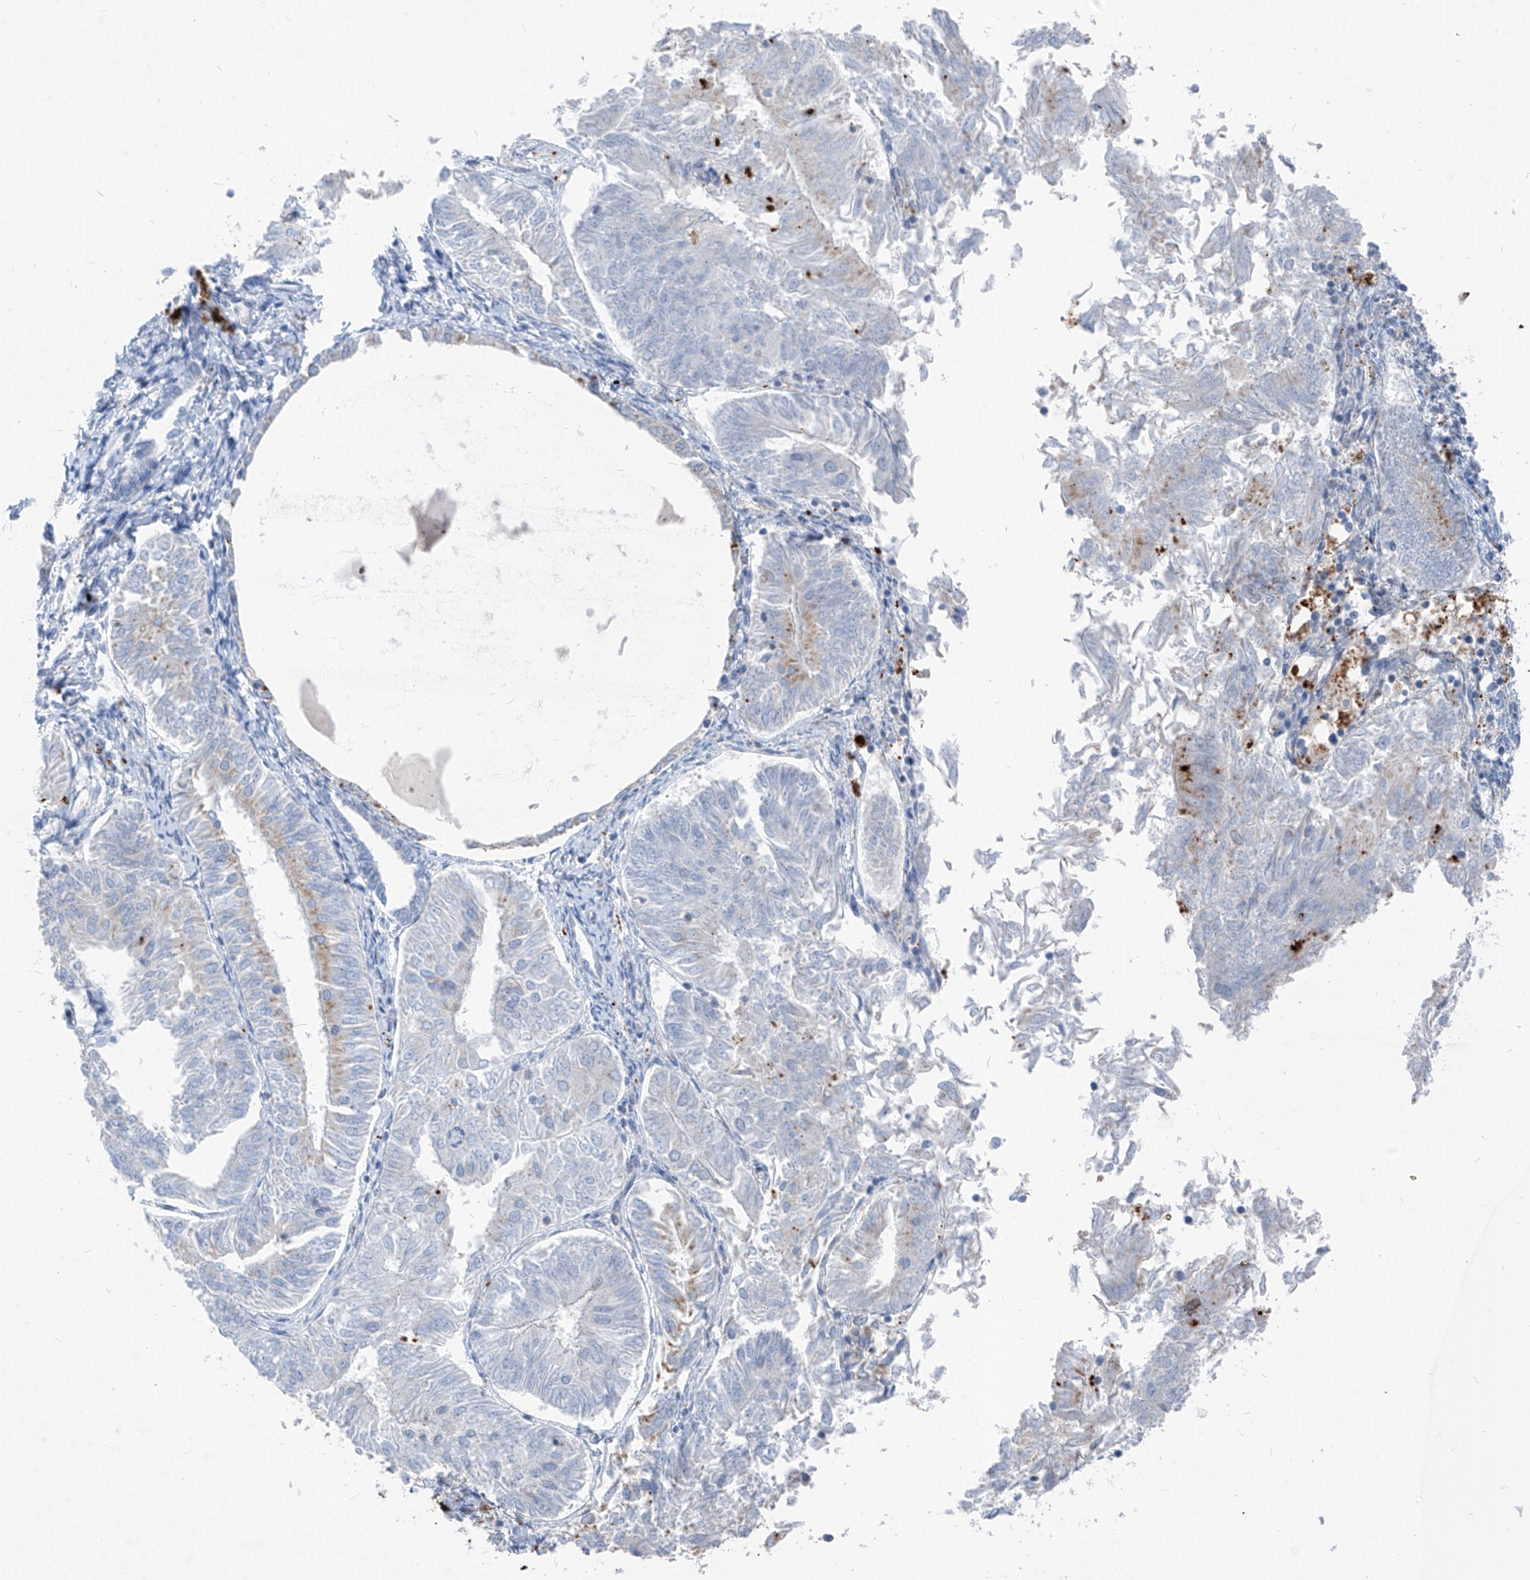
{"staining": {"intensity": "negative", "quantity": "none", "location": "none"}, "tissue": "endometrial cancer", "cell_type": "Tumor cells", "image_type": "cancer", "snomed": [{"axis": "morphology", "description": "Adenocarcinoma, NOS"}, {"axis": "topography", "description": "Endometrium"}], "caption": "Tumor cells show no significant expression in adenocarcinoma (endometrial). Brightfield microscopy of immunohistochemistry (IHC) stained with DAB (3,3'-diaminobenzidine) (brown) and hematoxylin (blue), captured at high magnification.", "gene": "GPR137C", "patient": {"sex": "female", "age": 58}}